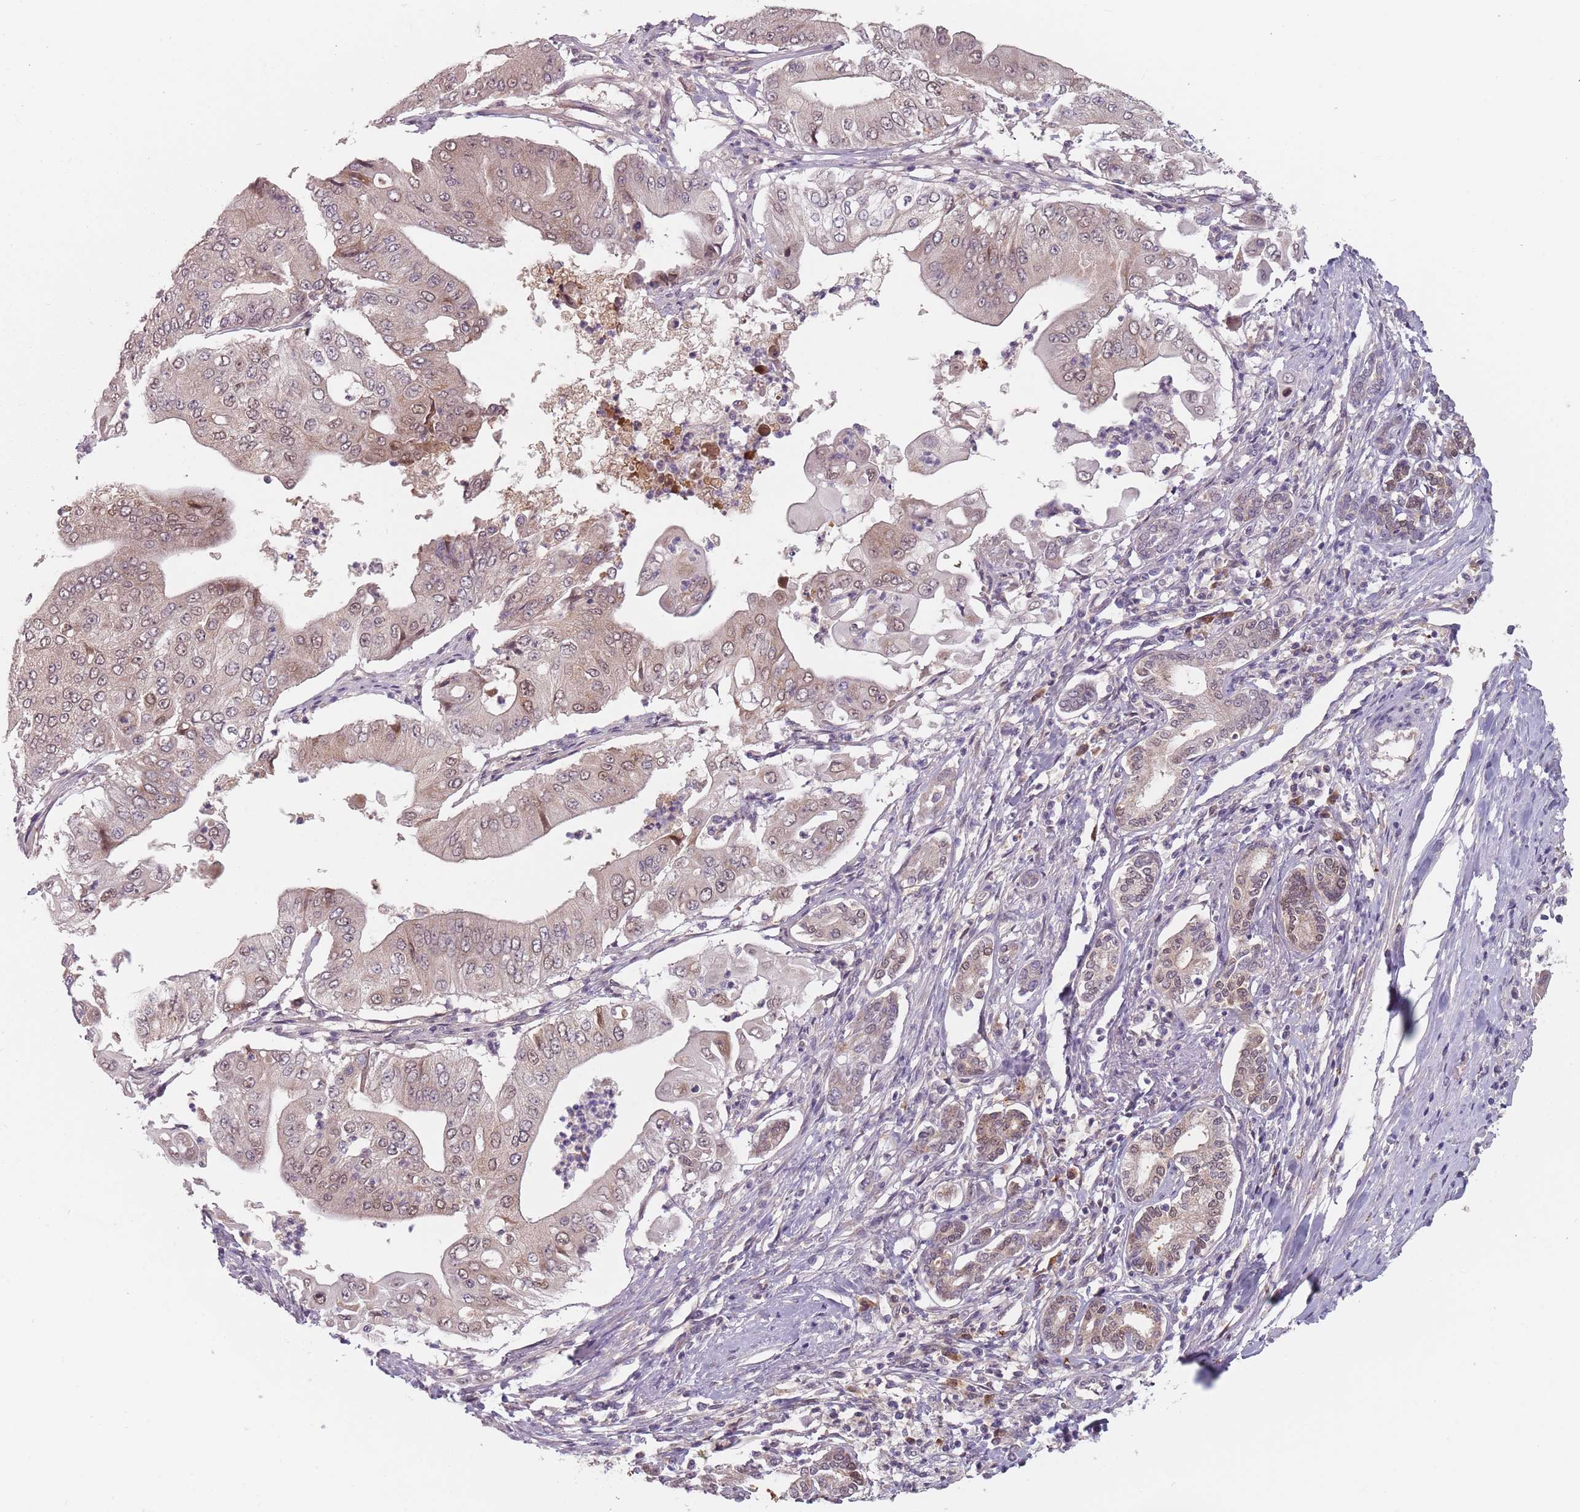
{"staining": {"intensity": "weak", "quantity": "<25%", "location": "nuclear"}, "tissue": "pancreatic cancer", "cell_type": "Tumor cells", "image_type": "cancer", "snomed": [{"axis": "morphology", "description": "Adenocarcinoma, NOS"}, {"axis": "topography", "description": "Pancreas"}], "caption": "The immunohistochemistry (IHC) histopathology image has no significant positivity in tumor cells of pancreatic adenocarcinoma tissue.", "gene": "NAXE", "patient": {"sex": "female", "age": 77}}